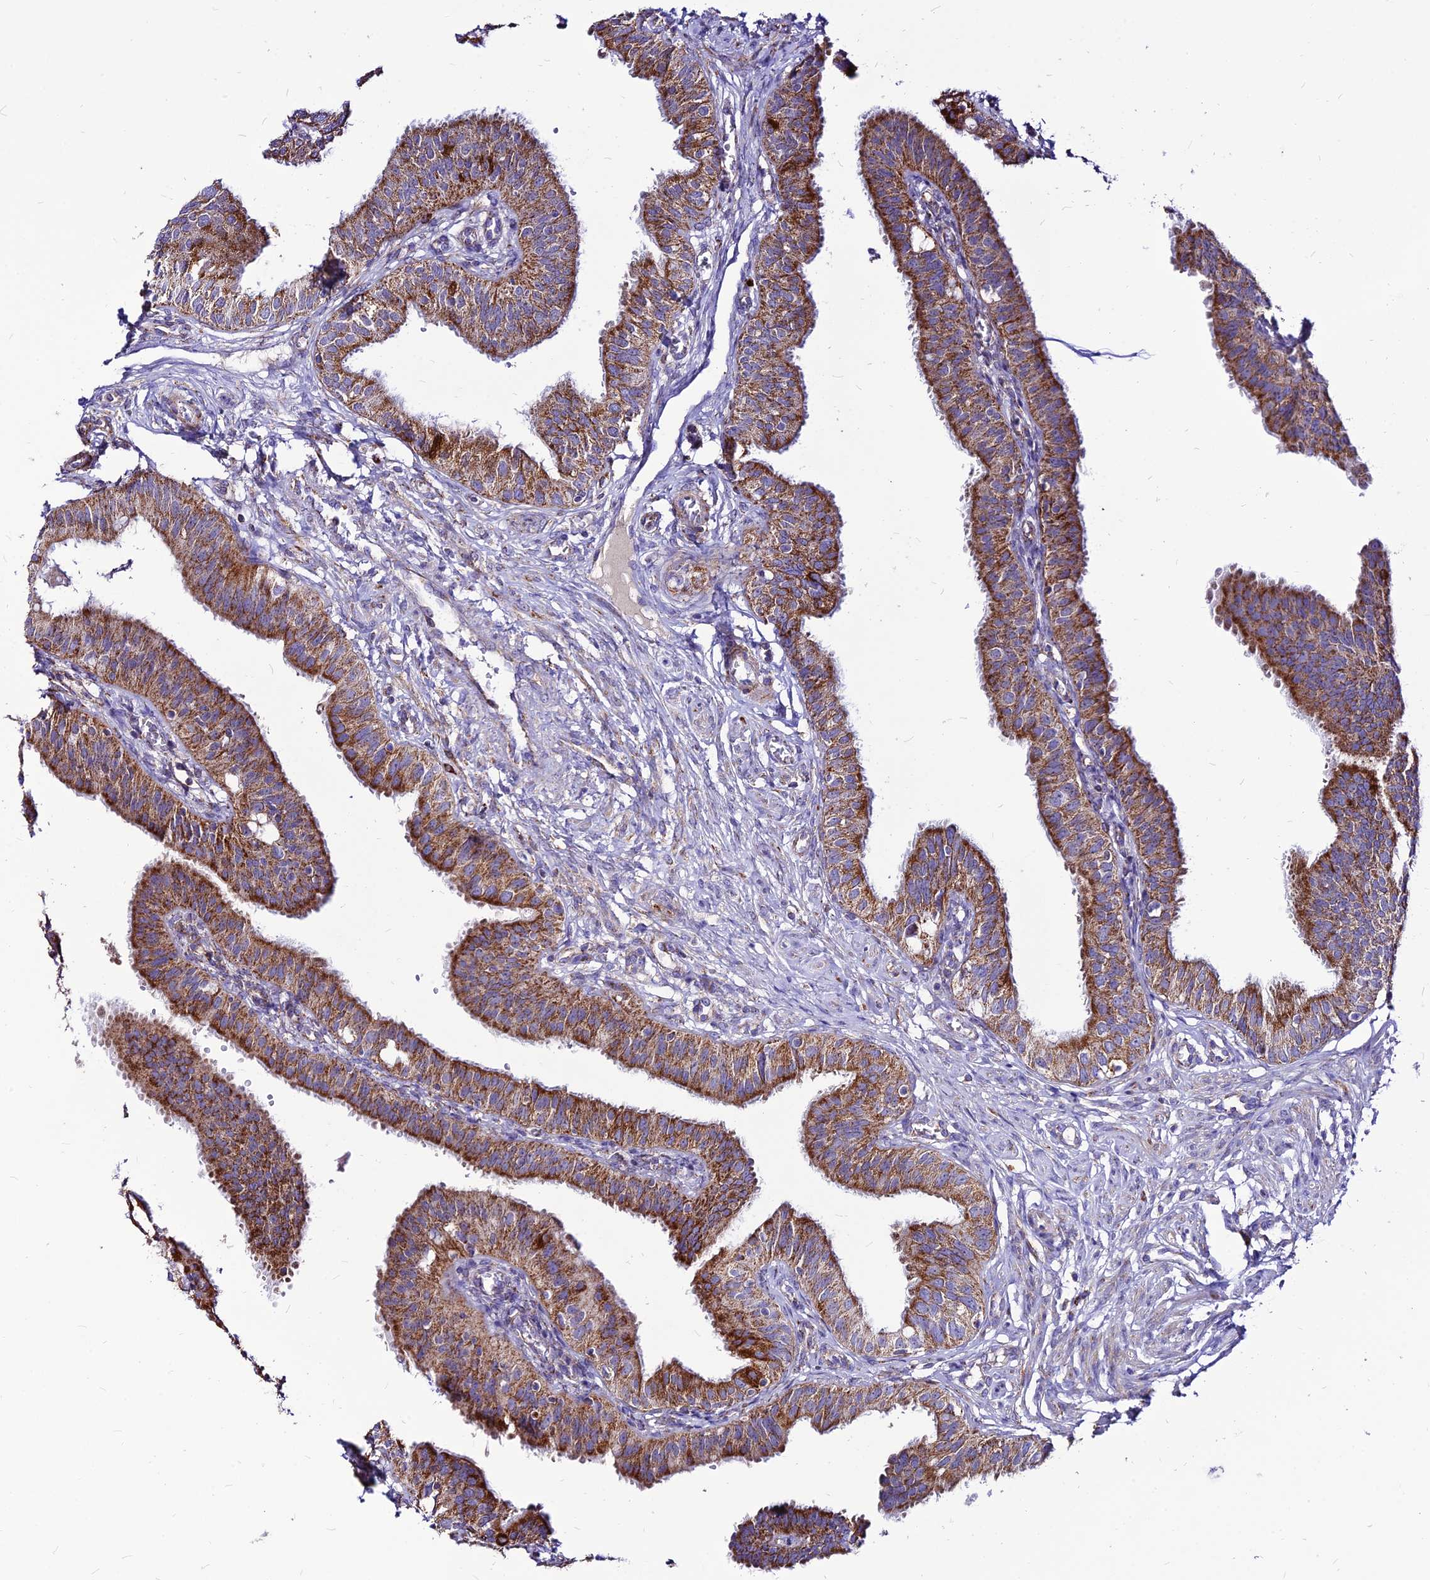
{"staining": {"intensity": "moderate", "quantity": ">75%", "location": "cytoplasmic/membranous"}, "tissue": "fallopian tube", "cell_type": "Glandular cells", "image_type": "normal", "snomed": [{"axis": "morphology", "description": "Normal tissue, NOS"}, {"axis": "topography", "description": "Fallopian tube"}, {"axis": "topography", "description": "Ovary"}], "caption": "IHC staining of benign fallopian tube, which displays medium levels of moderate cytoplasmic/membranous expression in about >75% of glandular cells indicating moderate cytoplasmic/membranous protein staining. The staining was performed using DAB (brown) for protein detection and nuclei were counterstained in hematoxylin (blue).", "gene": "ECI1", "patient": {"sex": "female", "age": 42}}